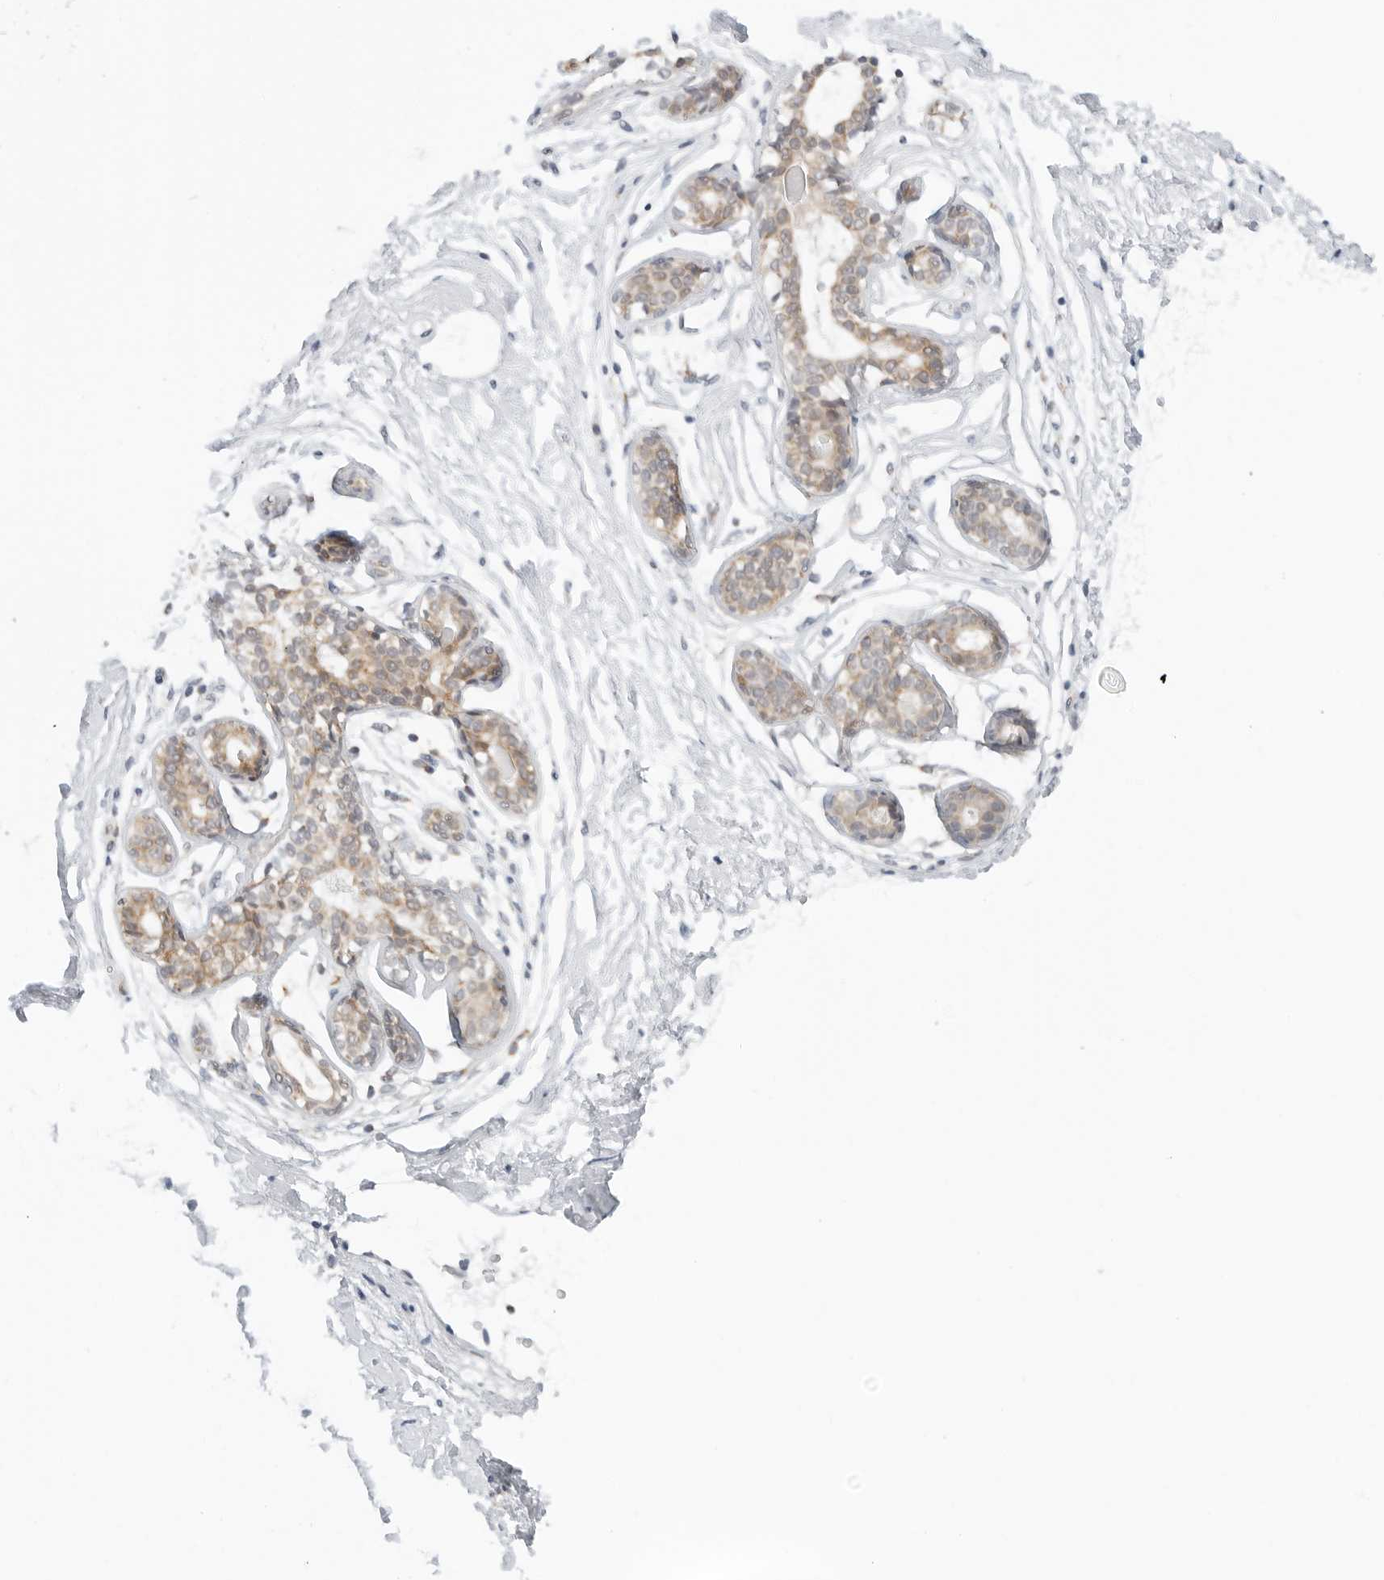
{"staining": {"intensity": "negative", "quantity": "none", "location": "none"}, "tissue": "breast", "cell_type": "Adipocytes", "image_type": "normal", "snomed": [{"axis": "morphology", "description": "Normal tissue, NOS"}, {"axis": "topography", "description": "Breast"}], "caption": "Breast was stained to show a protein in brown. There is no significant positivity in adipocytes. The staining was performed using DAB (3,3'-diaminobenzidine) to visualize the protein expression in brown, while the nuclei were stained in blue with hematoxylin (Magnification: 20x).", "gene": "POLR3GL", "patient": {"sex": "female", "age": 23}}